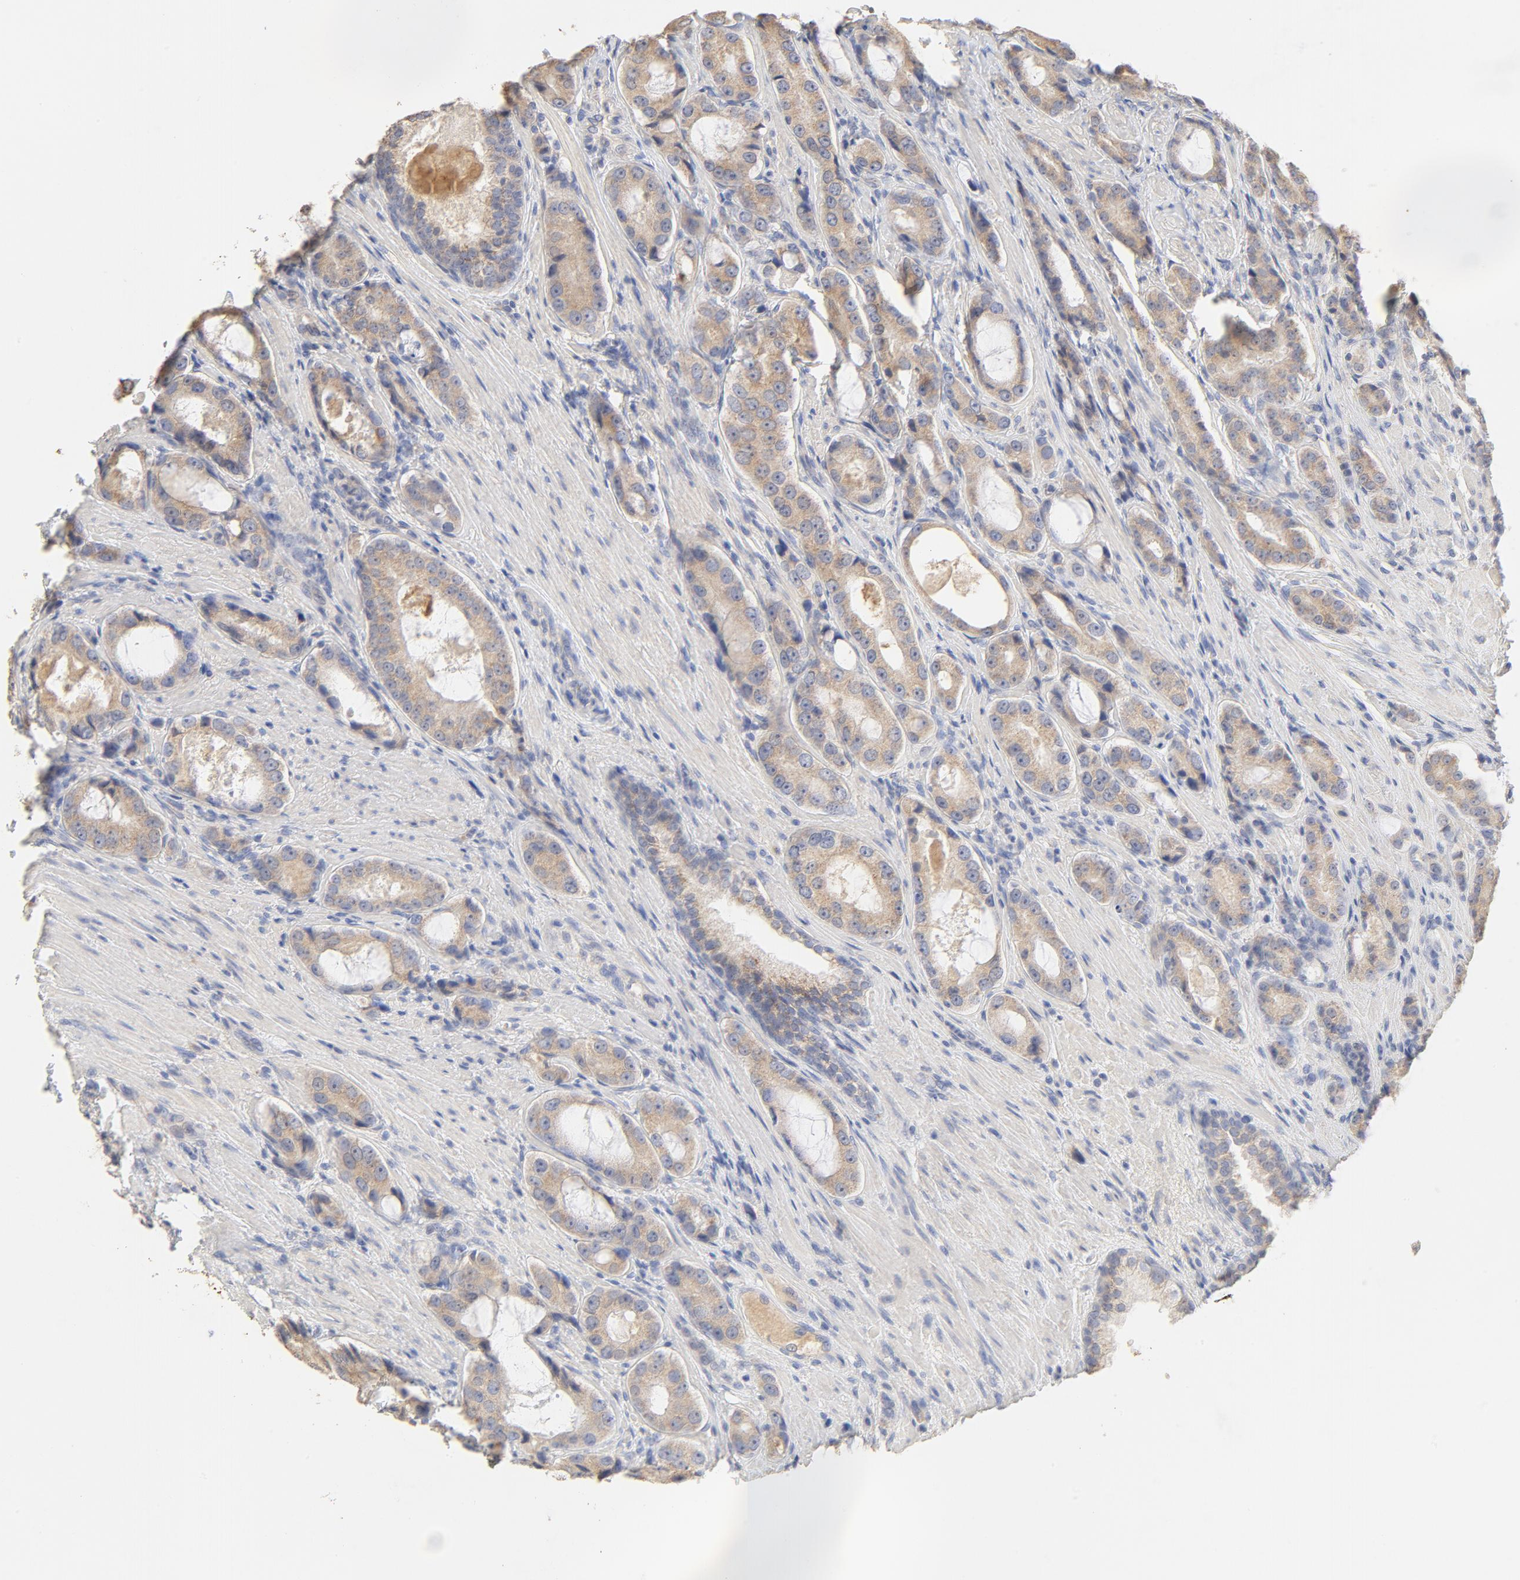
{"staining": {"intensity": "weak", "quantity": "<25%", "location": "cytoplasmic/membranous"}, "tissue": "prostate cancer", "cell_type": "Tumor cells", "image_type": "cancer", "snomed": [{"axis": "morphology", "description": "Adenocarcinoma, High grade"}, {"axis": "topography", "description": "Prostate"}], "caption": "IHC histopathology image of neoplastic tissue: human prostate high-grade adenocarcinoma stained with DAB (3,3'-diaminobenzidine) displays no significant protein expression in tumor cells.", "gene": "FCGBP", "patient": {"sex": "male", "age": 72}}